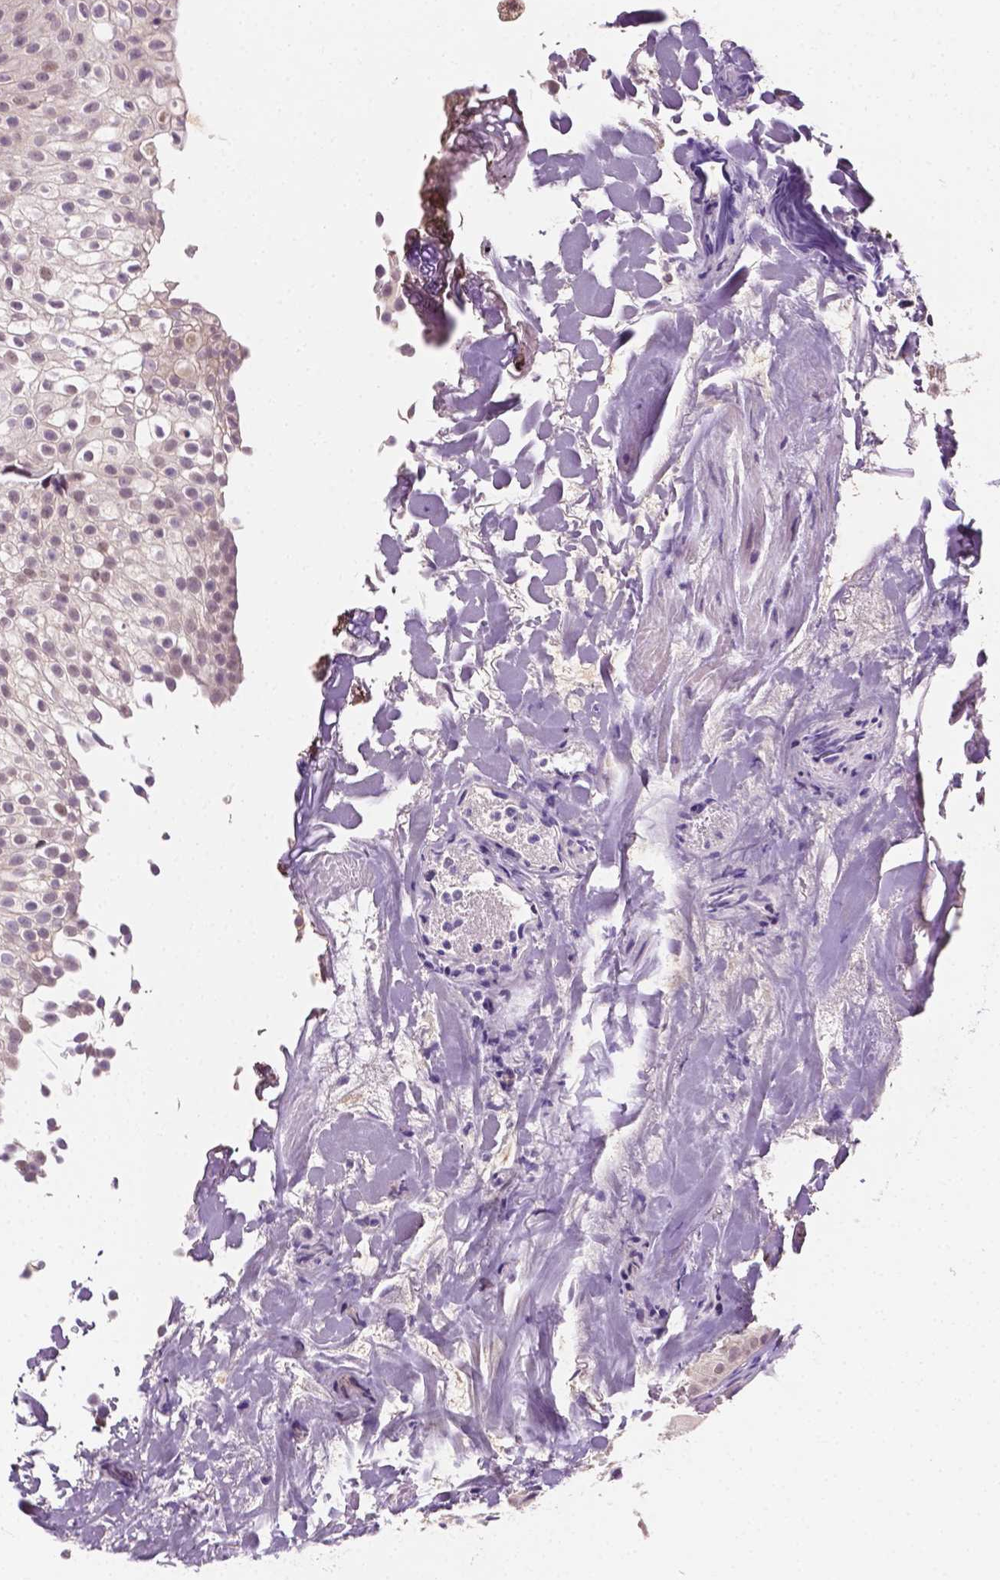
{"staining": {"intensity": "negative", "quantity": "none", "location": "none"}, "tissue": "urothelial cancer", "cell_type": "Tumor cells", "image_type": "cancer", "snomed": [{"axis": "morphology", "description": "Urothelial carcinoma, Low grade"}, {"axis": "topography", "description": "Urinary bladder"}], "caption": "Protein analysis of urothelial cancer demonstrates no significant positivity in tumor cells.", "gene": "MROH6", "patient": {"sex": "male", "age": 70}}